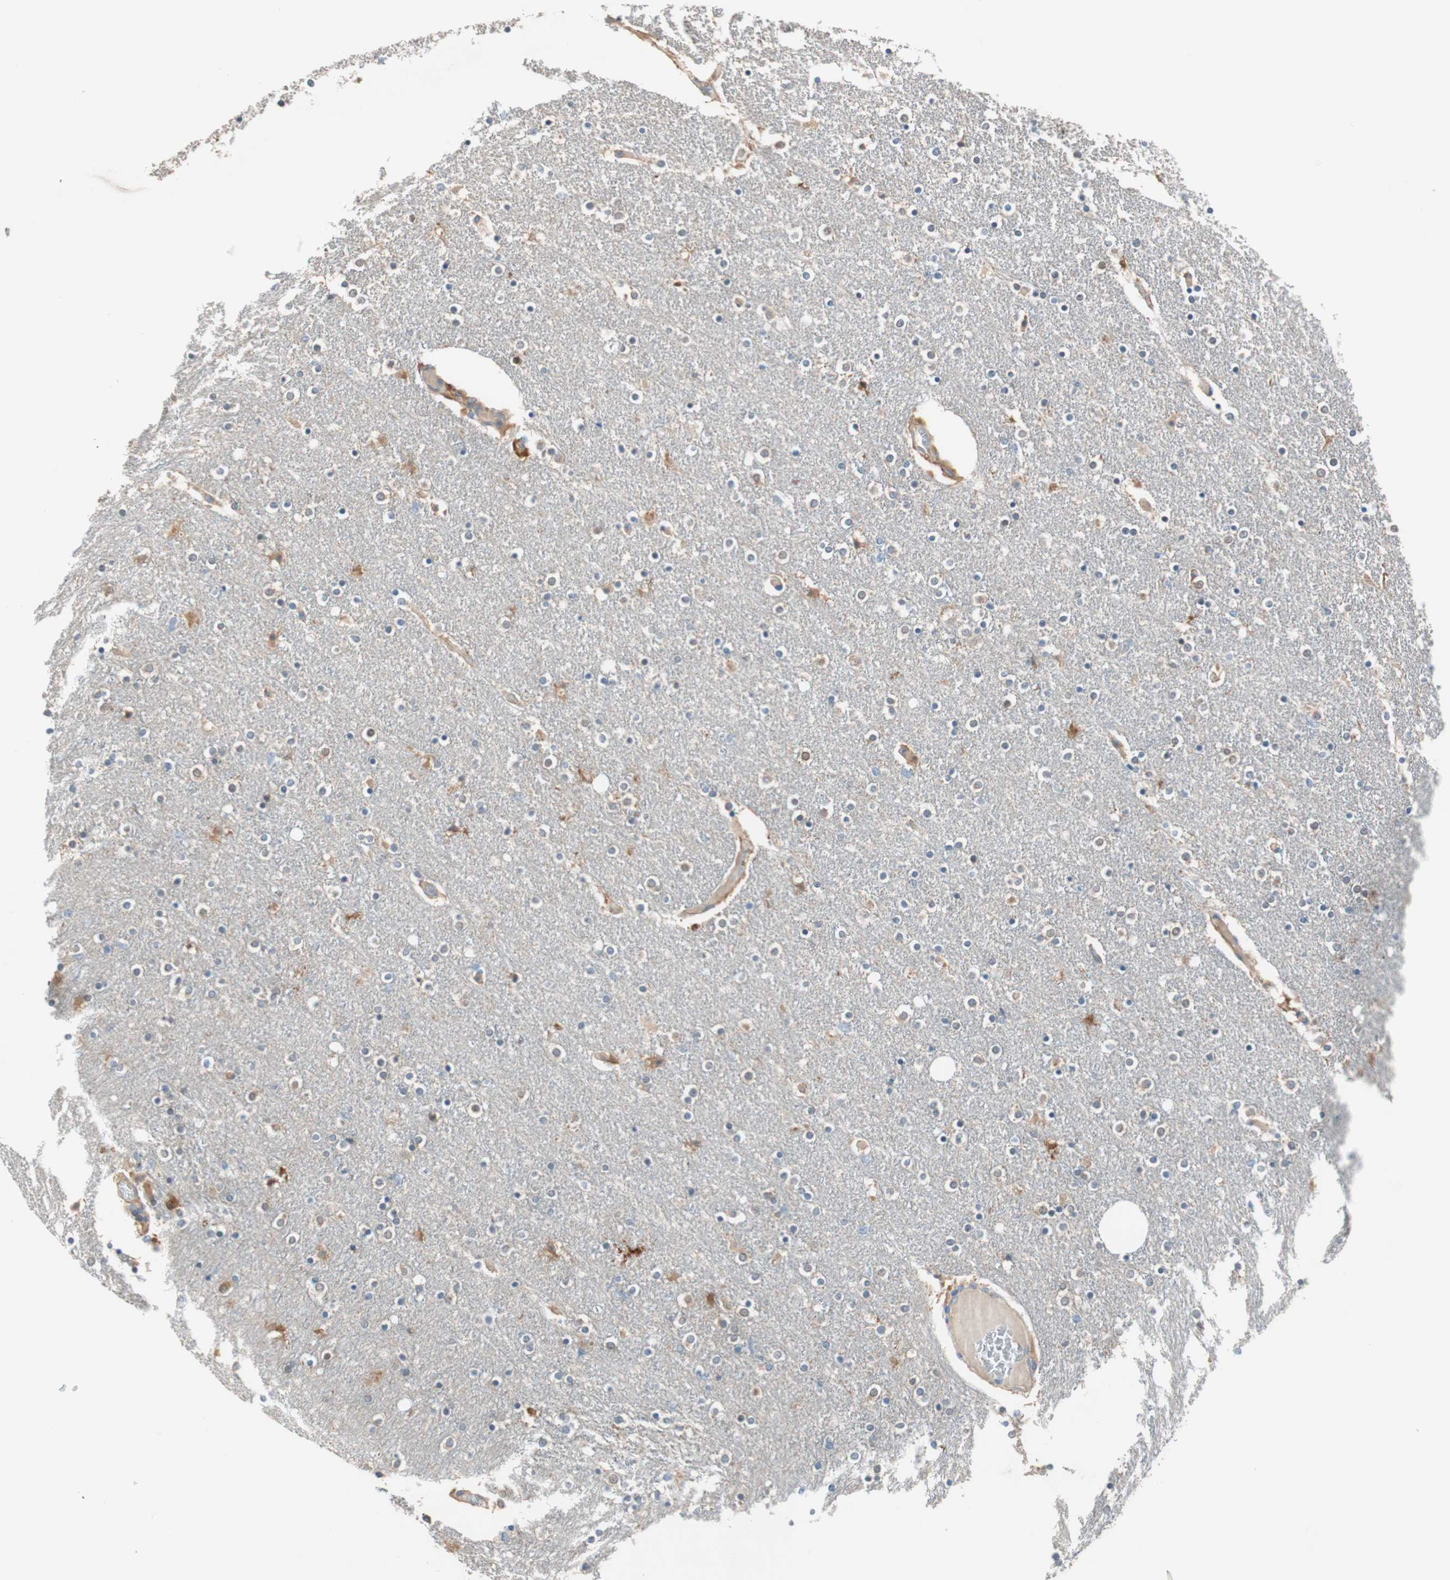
{"staining": {"intensity": "strong", "quantity": "<25%", "location": "cytoplasmic/membranous"}, "tissue": "caudate", "cell_type": "Glial cells", "image_type": "normal", "snomed": [{"axis": "morphology", "description": "Normal tissue, NOS"}, {"axis": "topography", "description": "Lateral ventricle wall"}], "caption": "Immunohistochemical staining of normal caudate reveals medium levels of strong cytoplasmic/membranous staining in about <25% of glial cells.", "gene": "GLUL", "patient": {"sex": "female", "age": 54}}